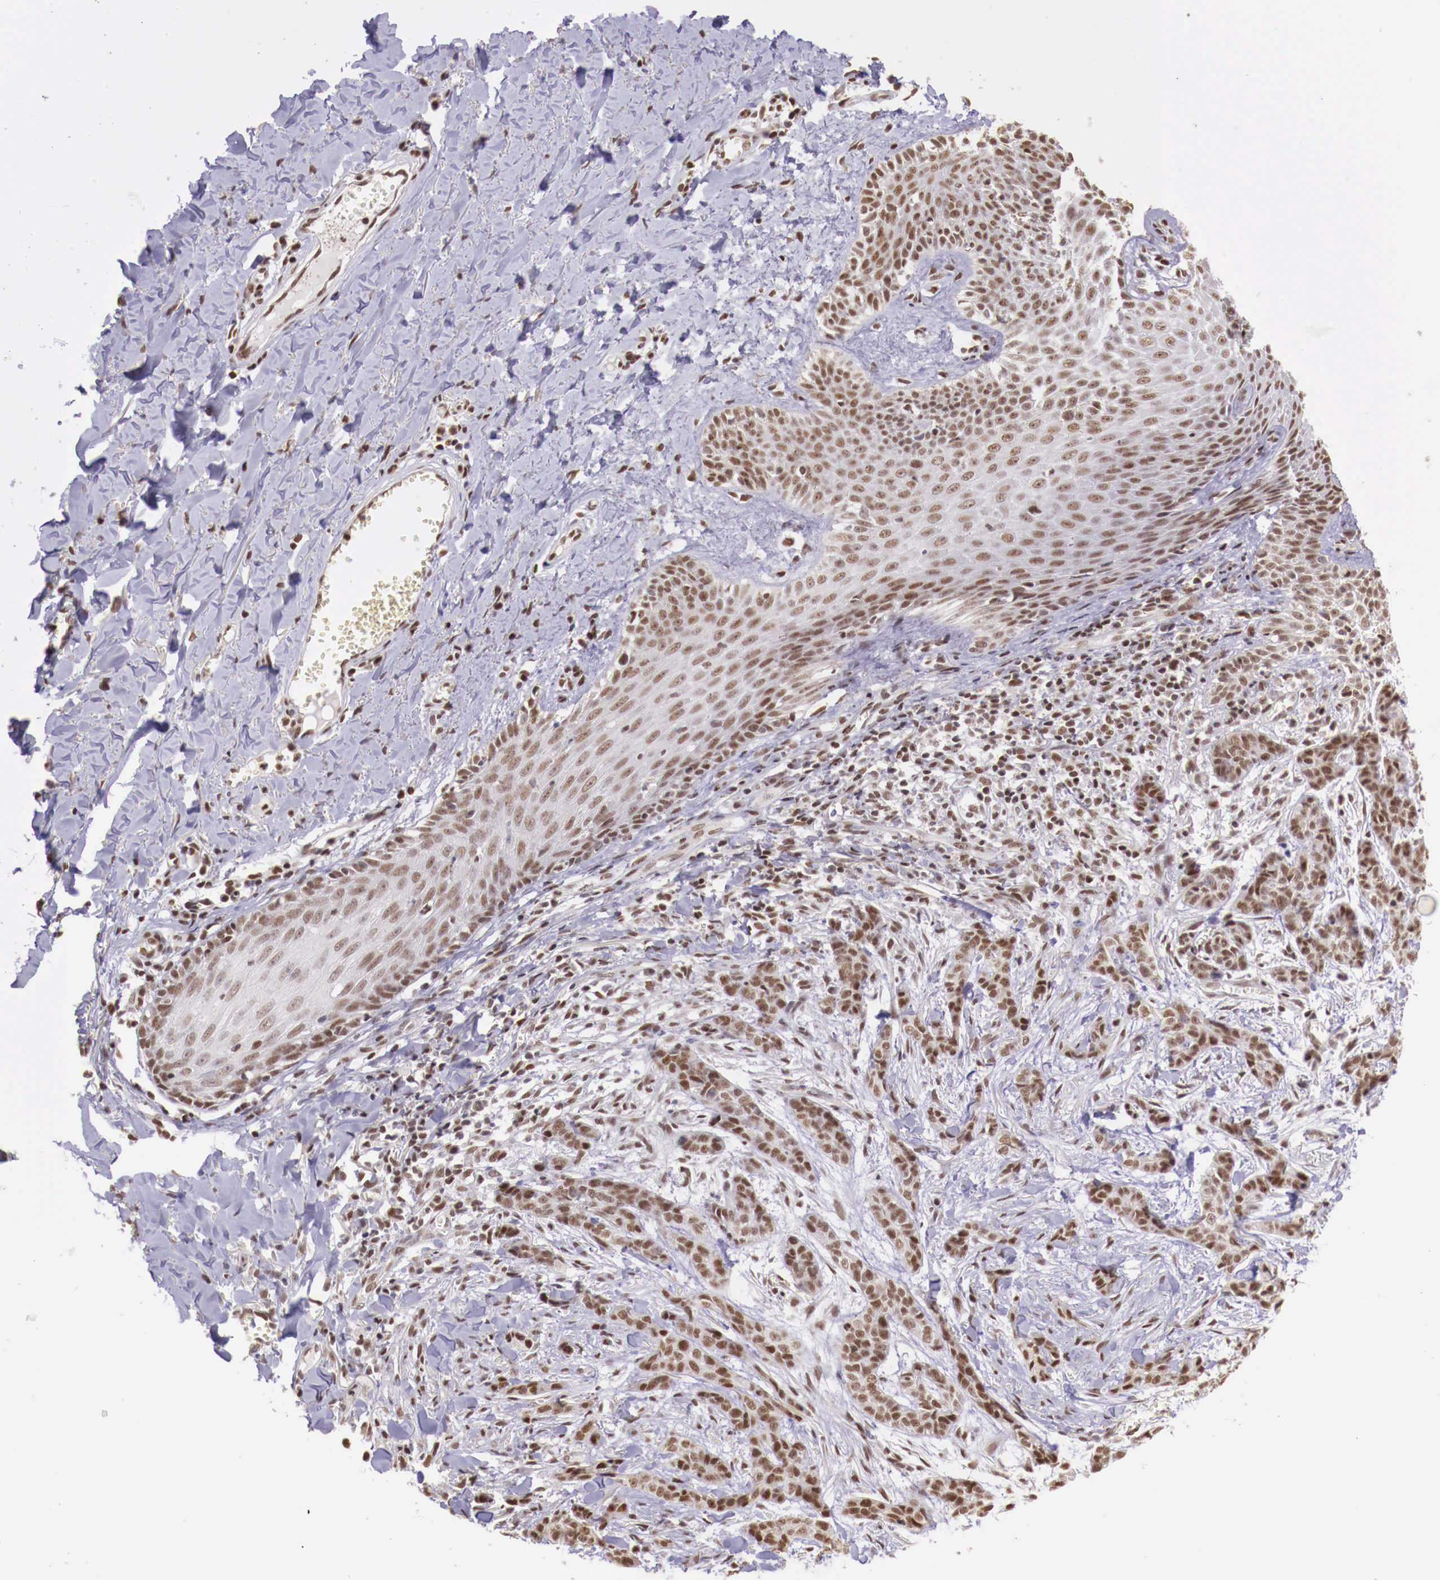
{"staining": {"intensity": "weak", "quantity": "25%-75%", "location": "nuclear"}, "tissue": "skin cancer", "cell_type": "Tumor cells", "image_type": "cancer", "snomed": [{"axis": "morphology", "description": "Normal tissue, NOS"}, {"axis": "morphology", "description": "Basal cell carcinoma"}, {"axis": "topography", "description": "Skin"}], "caption": "IHC (DAB (3,3'-diaminobenzidine)) staining of basal cell carcinoma (skin) demonstrates weak nuclear protein positivity in approximately 25%-75% of tumor cells.", "gene": "SP1", "patient": {"sex": "female", "age": 65}}